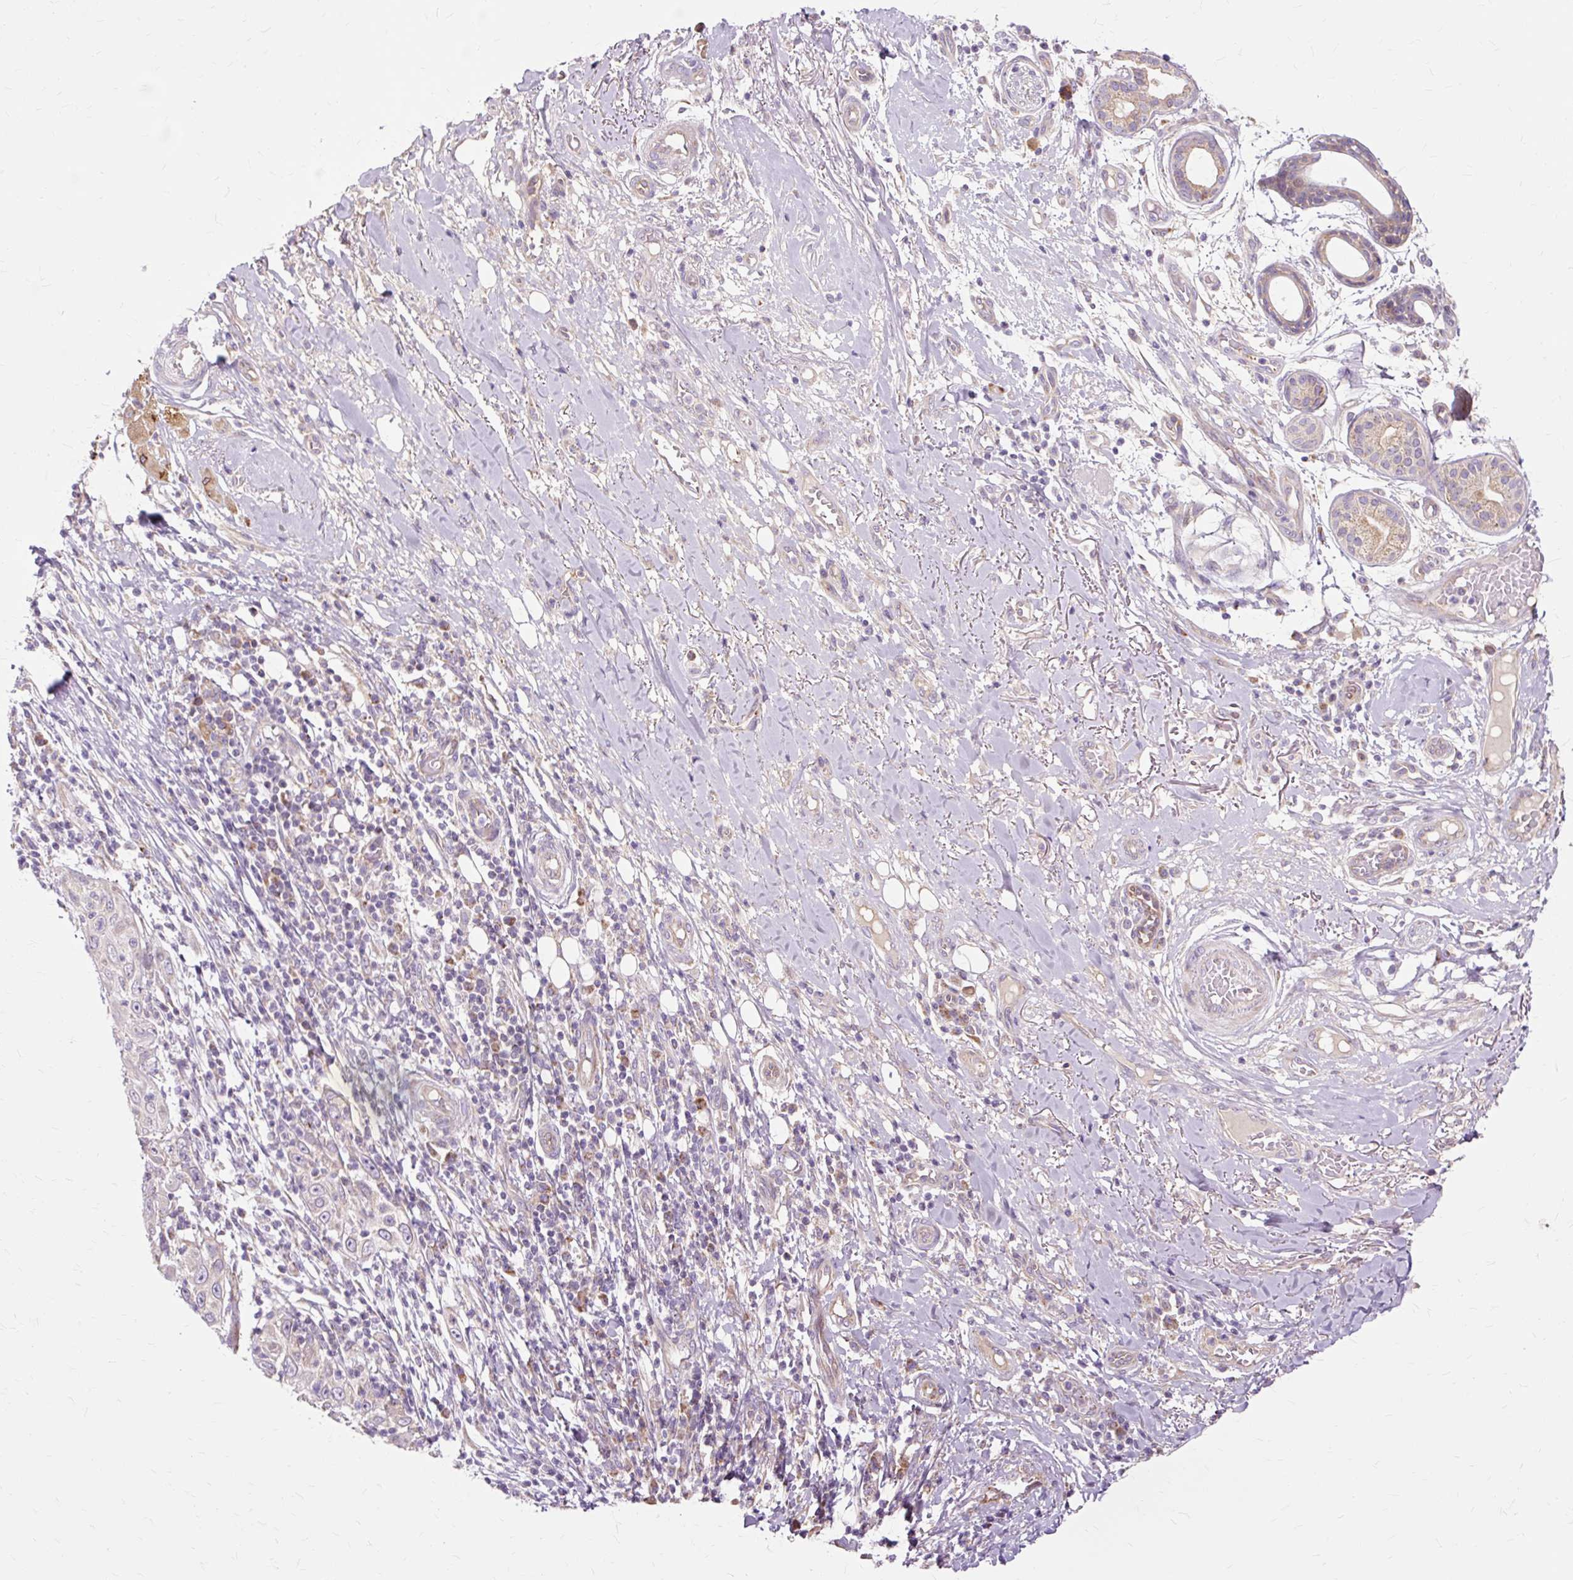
{"staining": {"intensity": "negative", "quantity": "none", "location": "none"}, "tissue": "skin cancer", "cell_type": "Tumor cells", "image_type": "cancer", "snomed": [{"axis": "morphology", "description": "Squamous cell carcinoma, NOS"}, {"axis": "topography", "description": "Skin"}], "caption": "This is an immunohistochemistry (IHC) image of skin cancer (squamous cell carcinoma). There is no positivity in tumor cells.", "gene": "PDZD2", "patient": {"sex": "female", "age": 88}}